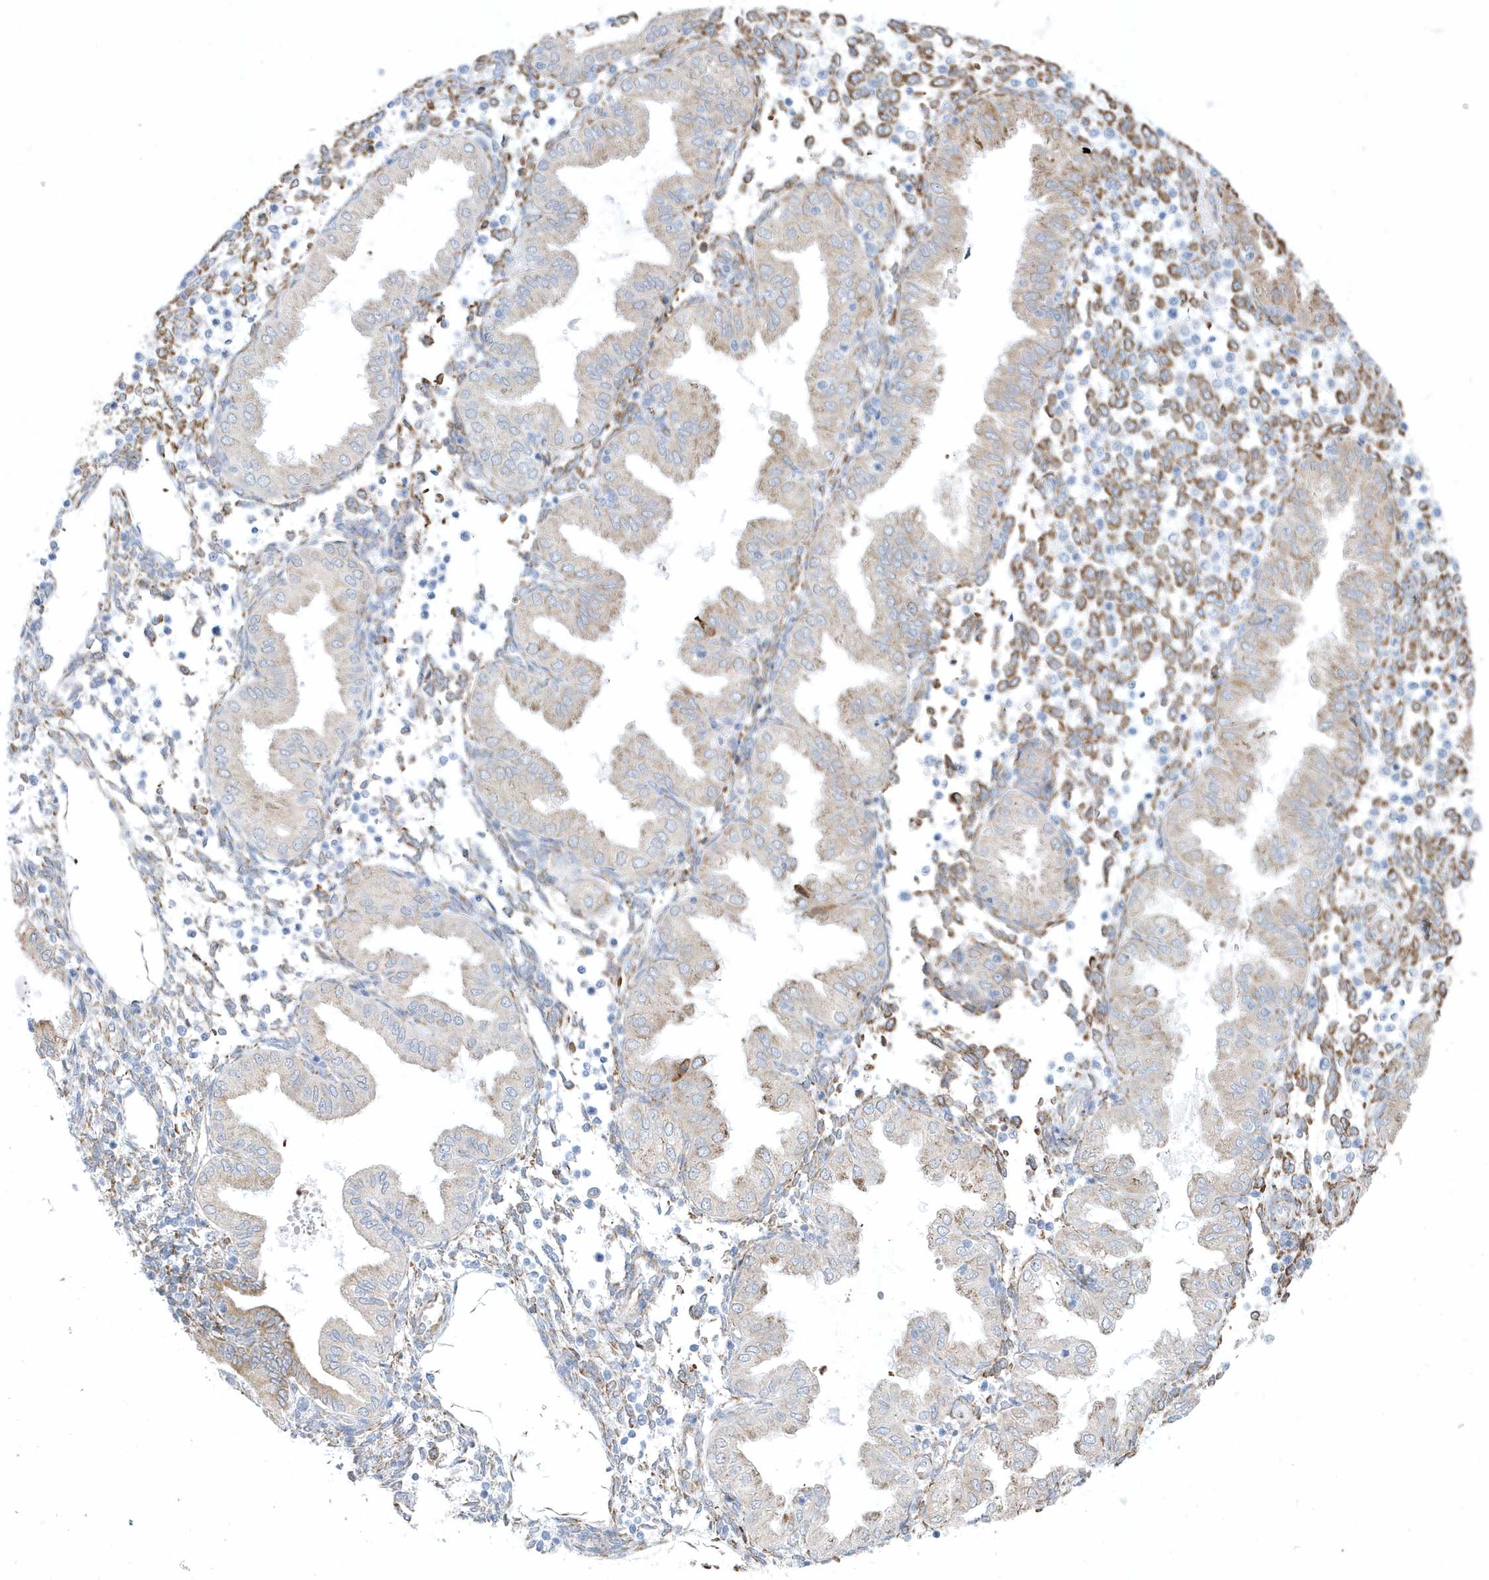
{"staining": {"intensity": "moderate", "quantity": "25%-75%", "location": "cytoplasmic/membranous"}, "tissue": "endometrium", "cell_type": "Cells in endometrial stroma", "image_type": "normal", "snomed": [{"axis": "morphology", "description": "Normal tissue, NOS"}, {"axis": "topography", "description": "Endometrium"}], "caption": "IHC of unremarkable endometrium displays medium levels of moderate cytoplasmic/membranous positivity in approximately 25%-75% of cells in endometrial stroma.", "gene": "DCAF1", "patient": {"sex": "female", "age": 53}}